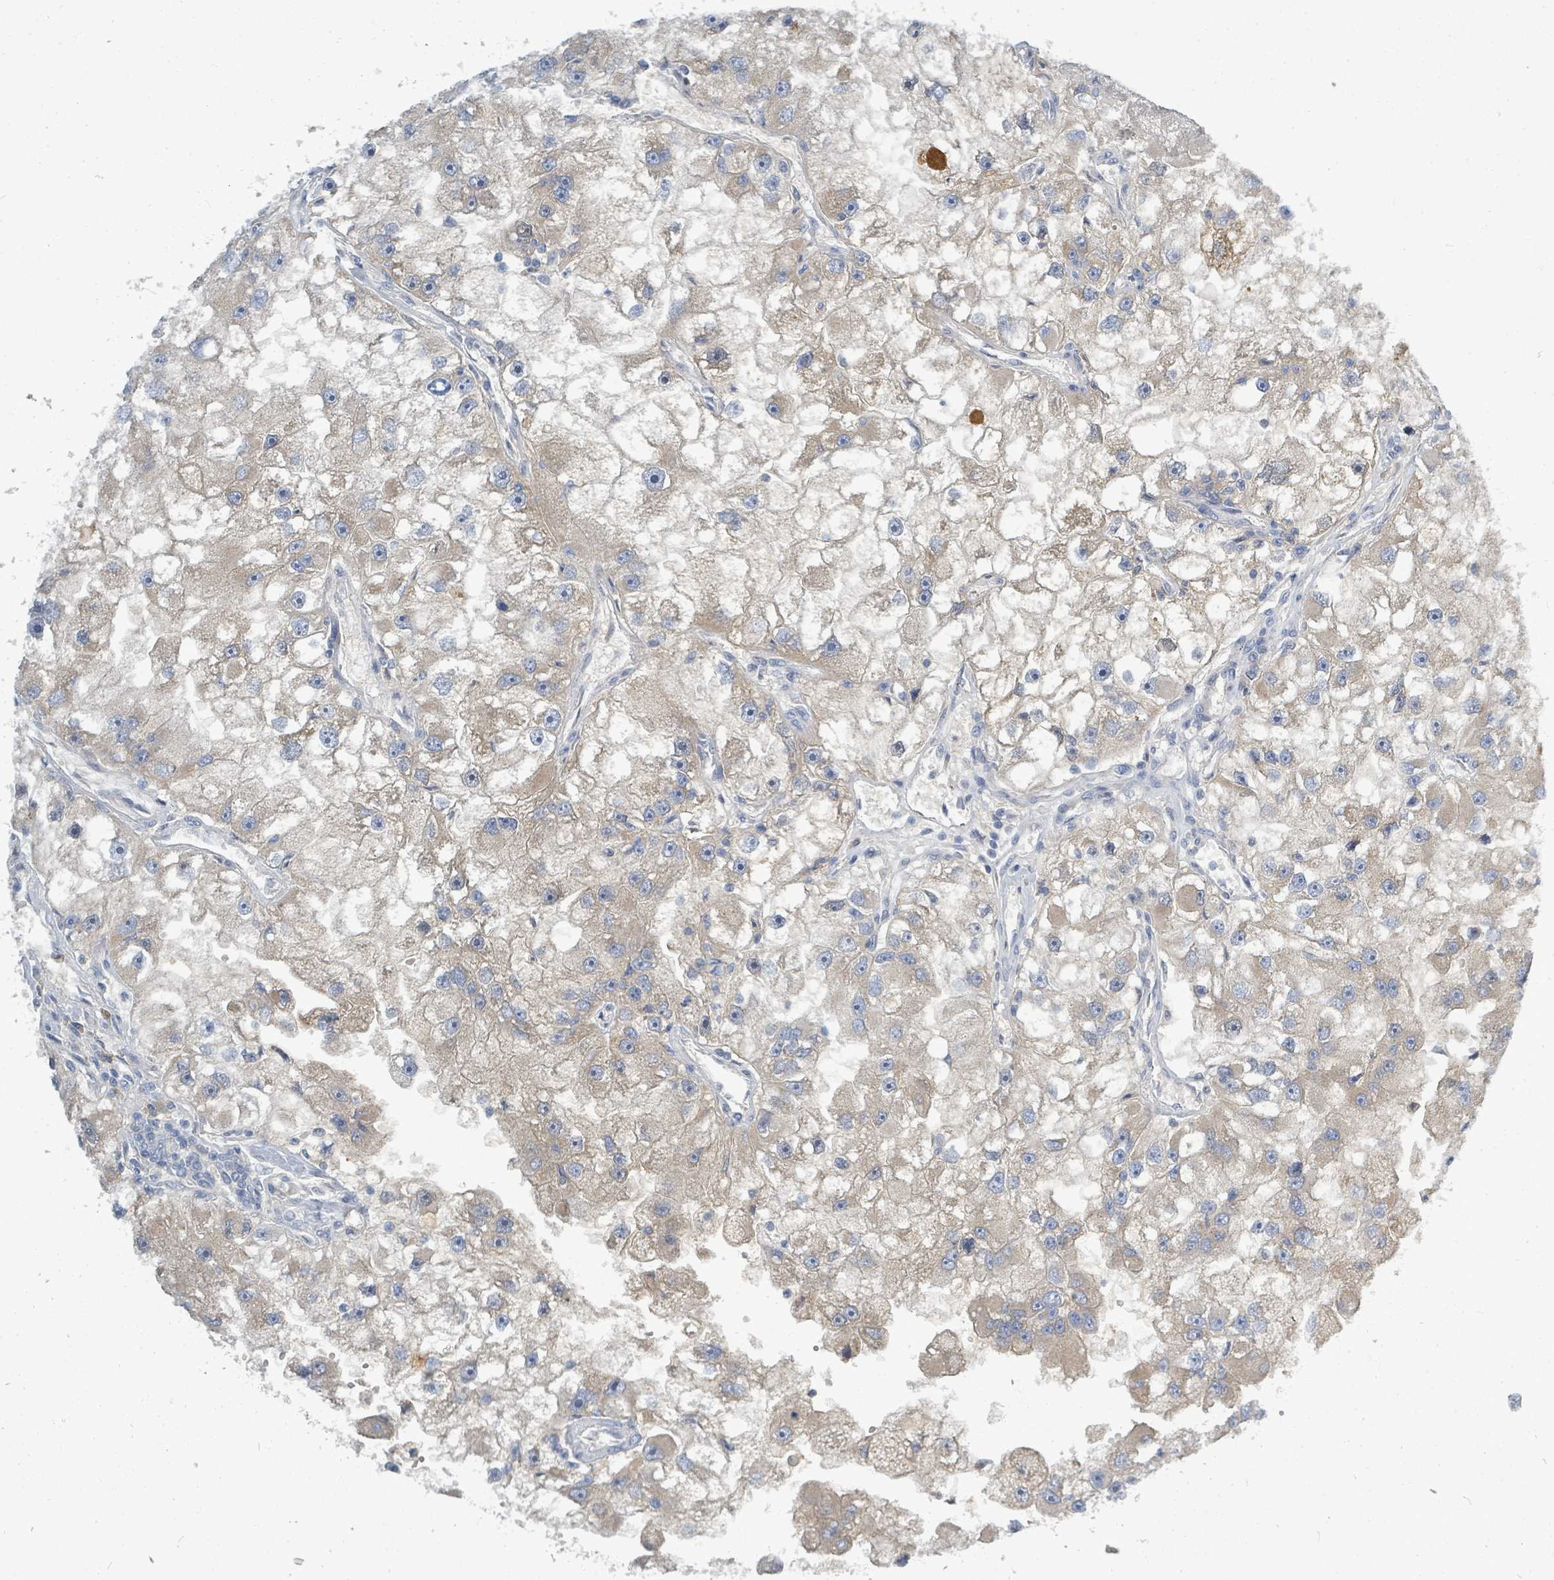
{"staining": {"intensity": "weak", "quantity": "<25%", "location": "cytoplasmic/membranous"}, "tissue": "renal cancer", "cell_type": "Tumor cells", "image_type": "cancer", "snomed": [{"axis": "morphology", "description": "Adenocarcinoma, NOS"}, {"axis": "topography", "description": "Kidney"}], "caption": "The immunohistochemistry (IHC) micrograph has no significant positivity in tumor cells of renal cancer tissue.", "gene": "SLC25A23", "patient": {"sex": "male", "age": 63}}